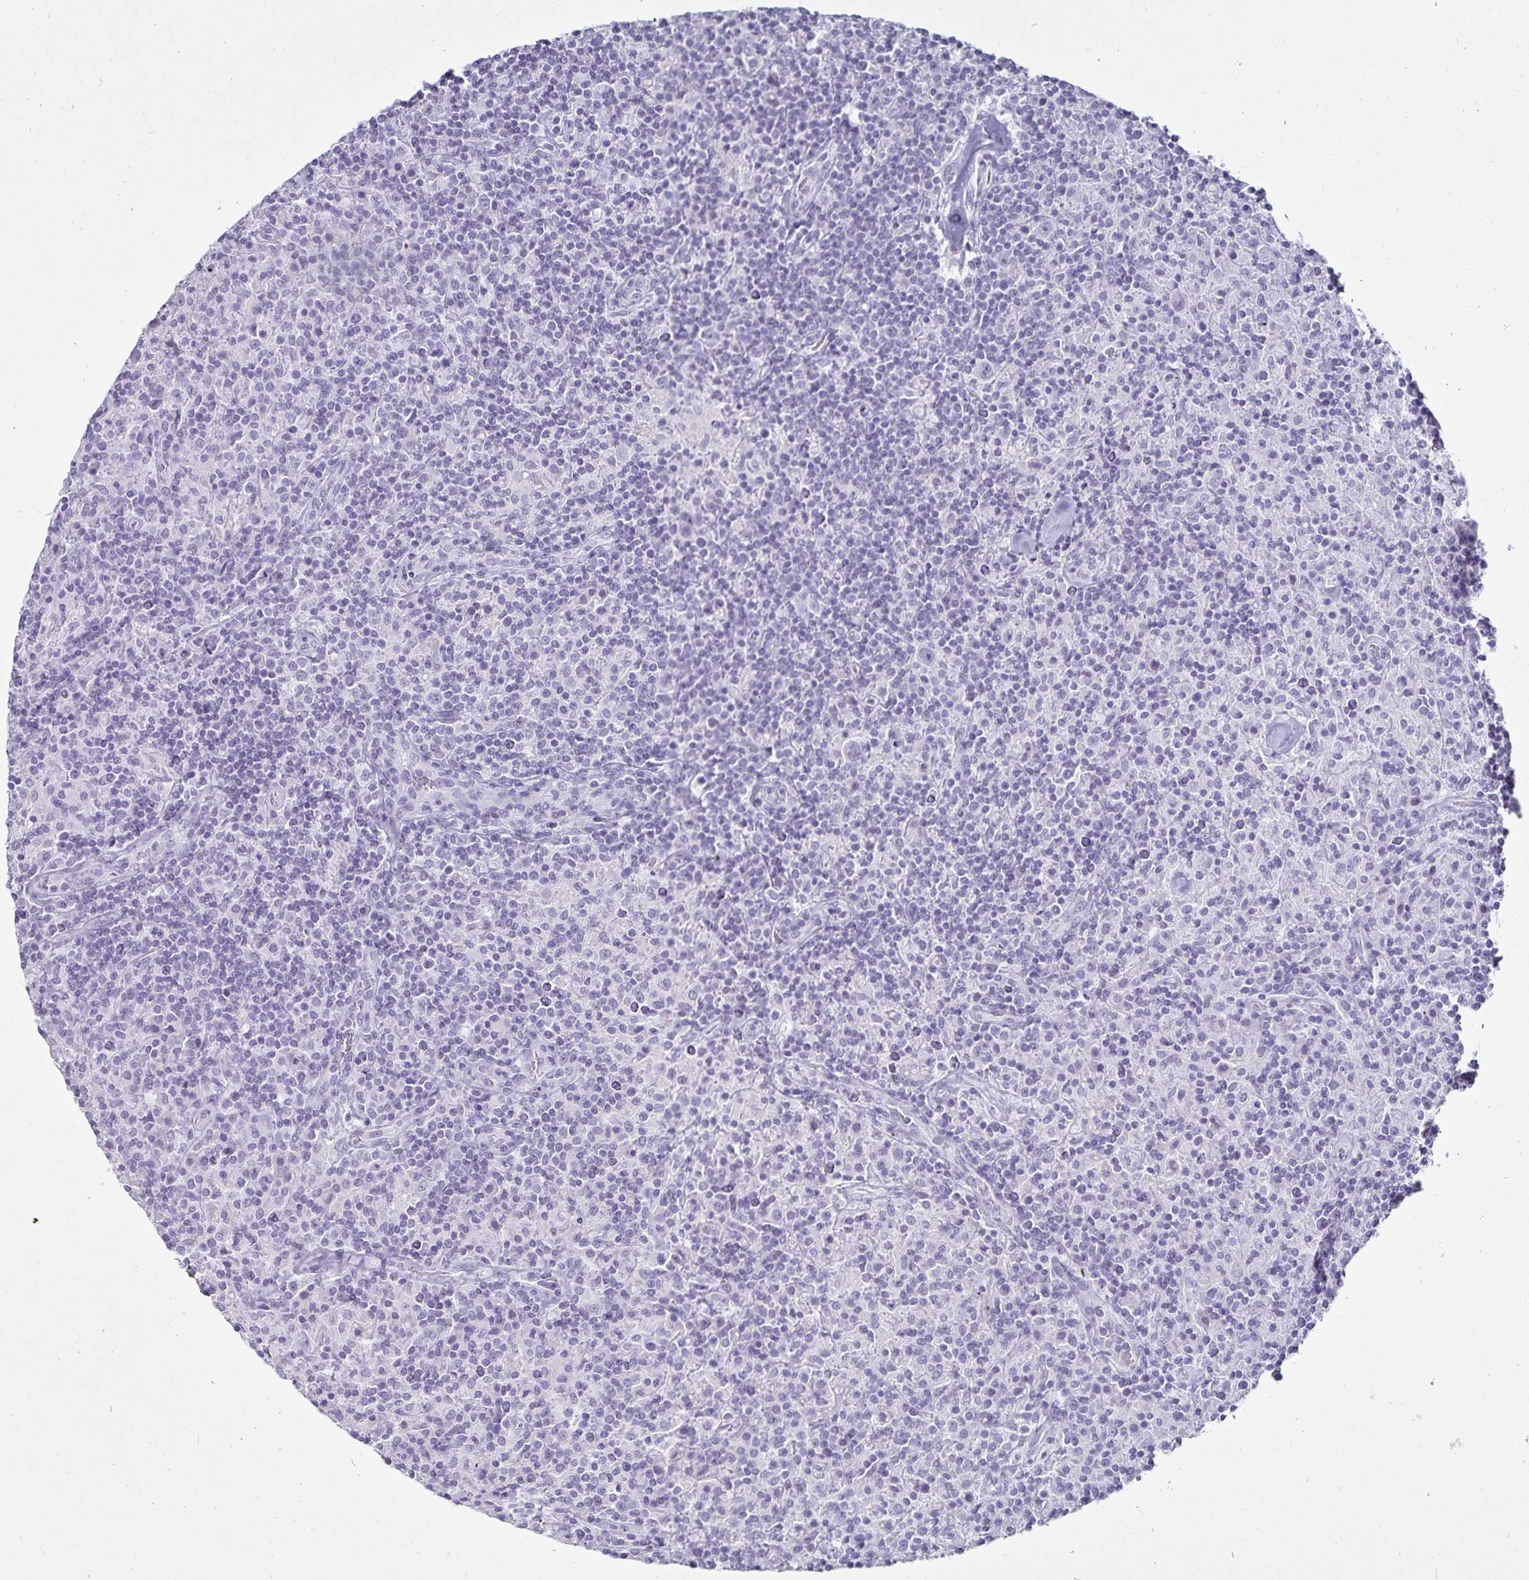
{"staining": {"intensity": "negative", "quantity": "none", "location": "none"}, "tissue": "lymphoma", "cell_type": "Tumor cells", "image_type": "cancer", "snomed": [{"axis": "morphology", "description": "Hodgkin's disease, NOS"}, {"axis": "topography", "description": "Lymph node"}], "caption": "Immunohistochemical staining of human Hodgkin's disease reveals no significant staining in tumor cells. (Brightfield microscopy of DAB (3,3'-diaminobenzidine) immunohistochemistry at high magnification).", "gene": "DEFA6", "patient": {"sex": "male", "age": 70}}